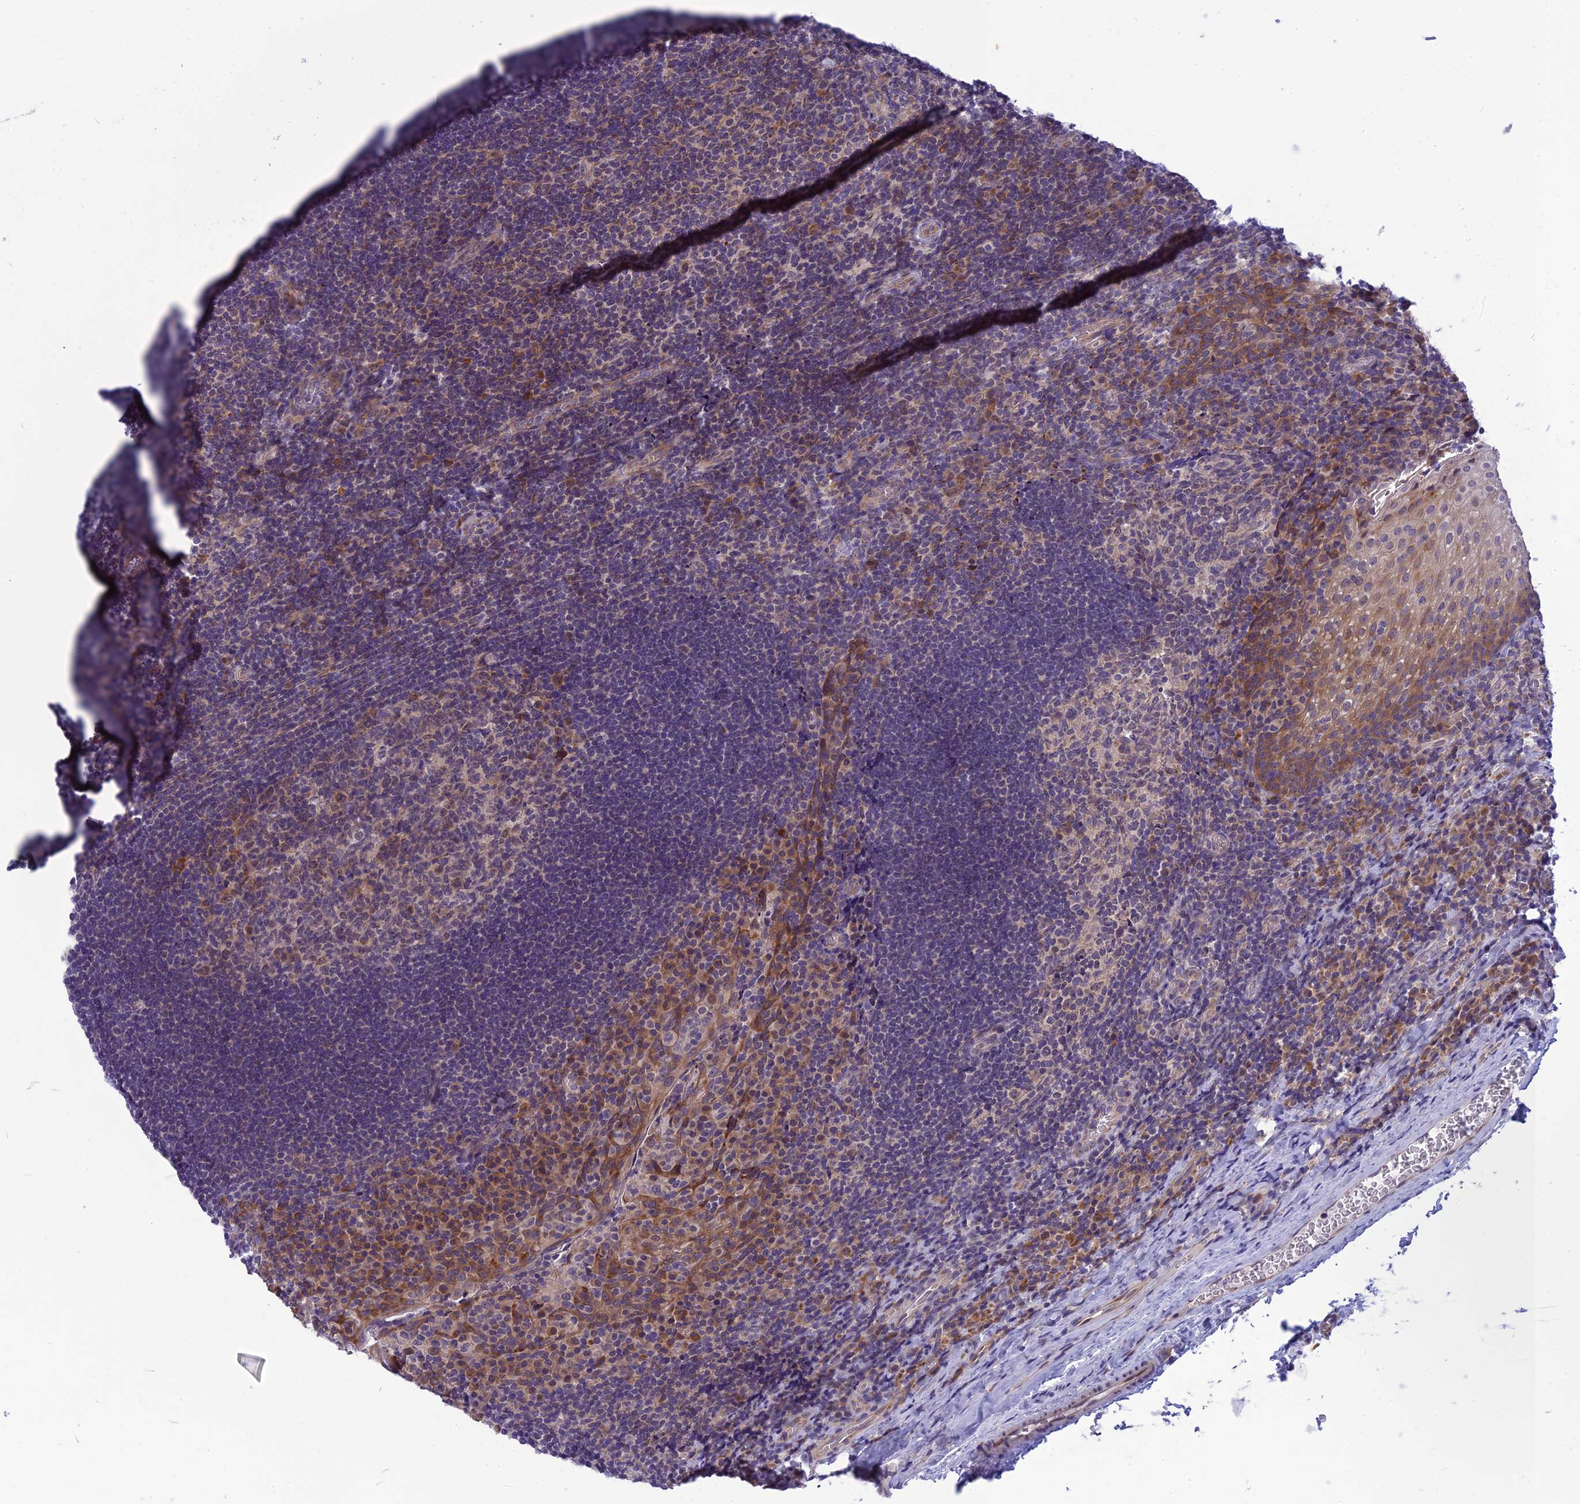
{"staining": {"intensity": "moderate", "quantity": "<25%", "location": "cytoplasmic/membranous"}, "tissue": "tonsil", "cell_type": "Germinal center cells", "image_type": "normal", "snomed": [{"axis": "morphology", "description": "Normal tissue, NOS"}, {"axis": "topography", "description": "Tonsil"}], "caption": "Immunohistochemical staining of unremarkable tonsil demonstrates <25% levels of moderate cytoplasmic/membranous protein positivity in about <25% of germinal center cells.", "gene": "PSMF1", "patient": {"sex": "male", "age": 17}}